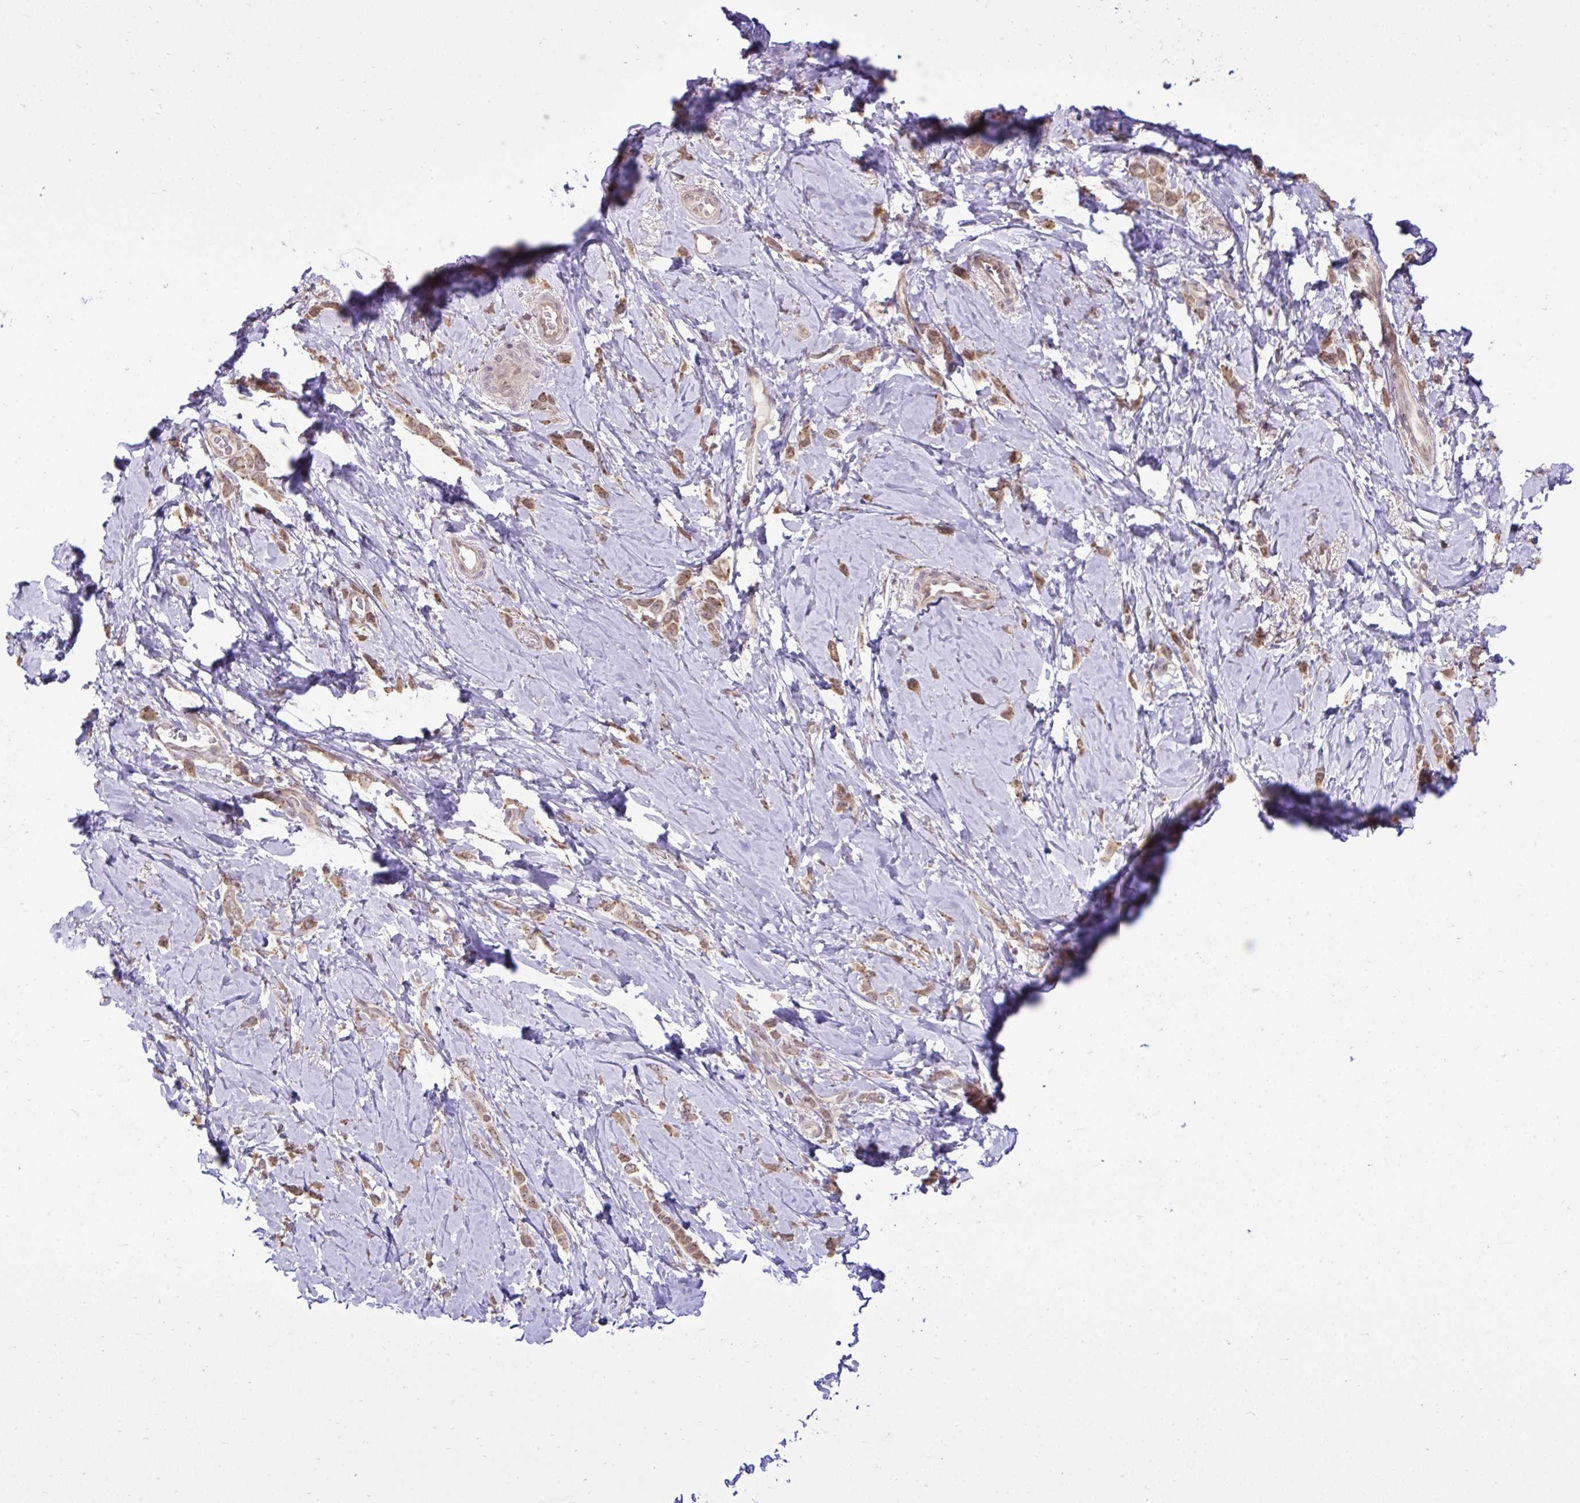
{"staining": {"intensity": "moderate", "quantity": ">75%", "location": "cytoplasmic/membranous"}, "tissue": "breast cancer", "cell_type": "Tumor cells", "image_type": "cancer", "snomed": [{"axis": "morphology", "description": "Lobular carcinoma"}, {"axis": "topography", "description": "Breast"}], "caption": "This image displays breast lobular carcinoma stained with immunohistochemistry to label a protein in brown. The cytoplasmic/membranous of tumor cells show moderate positivity for the protein. Nuclei are counter-stained blue.", "gene": "CYP20A1", "patient": {"sex": "female", "age": 66}}